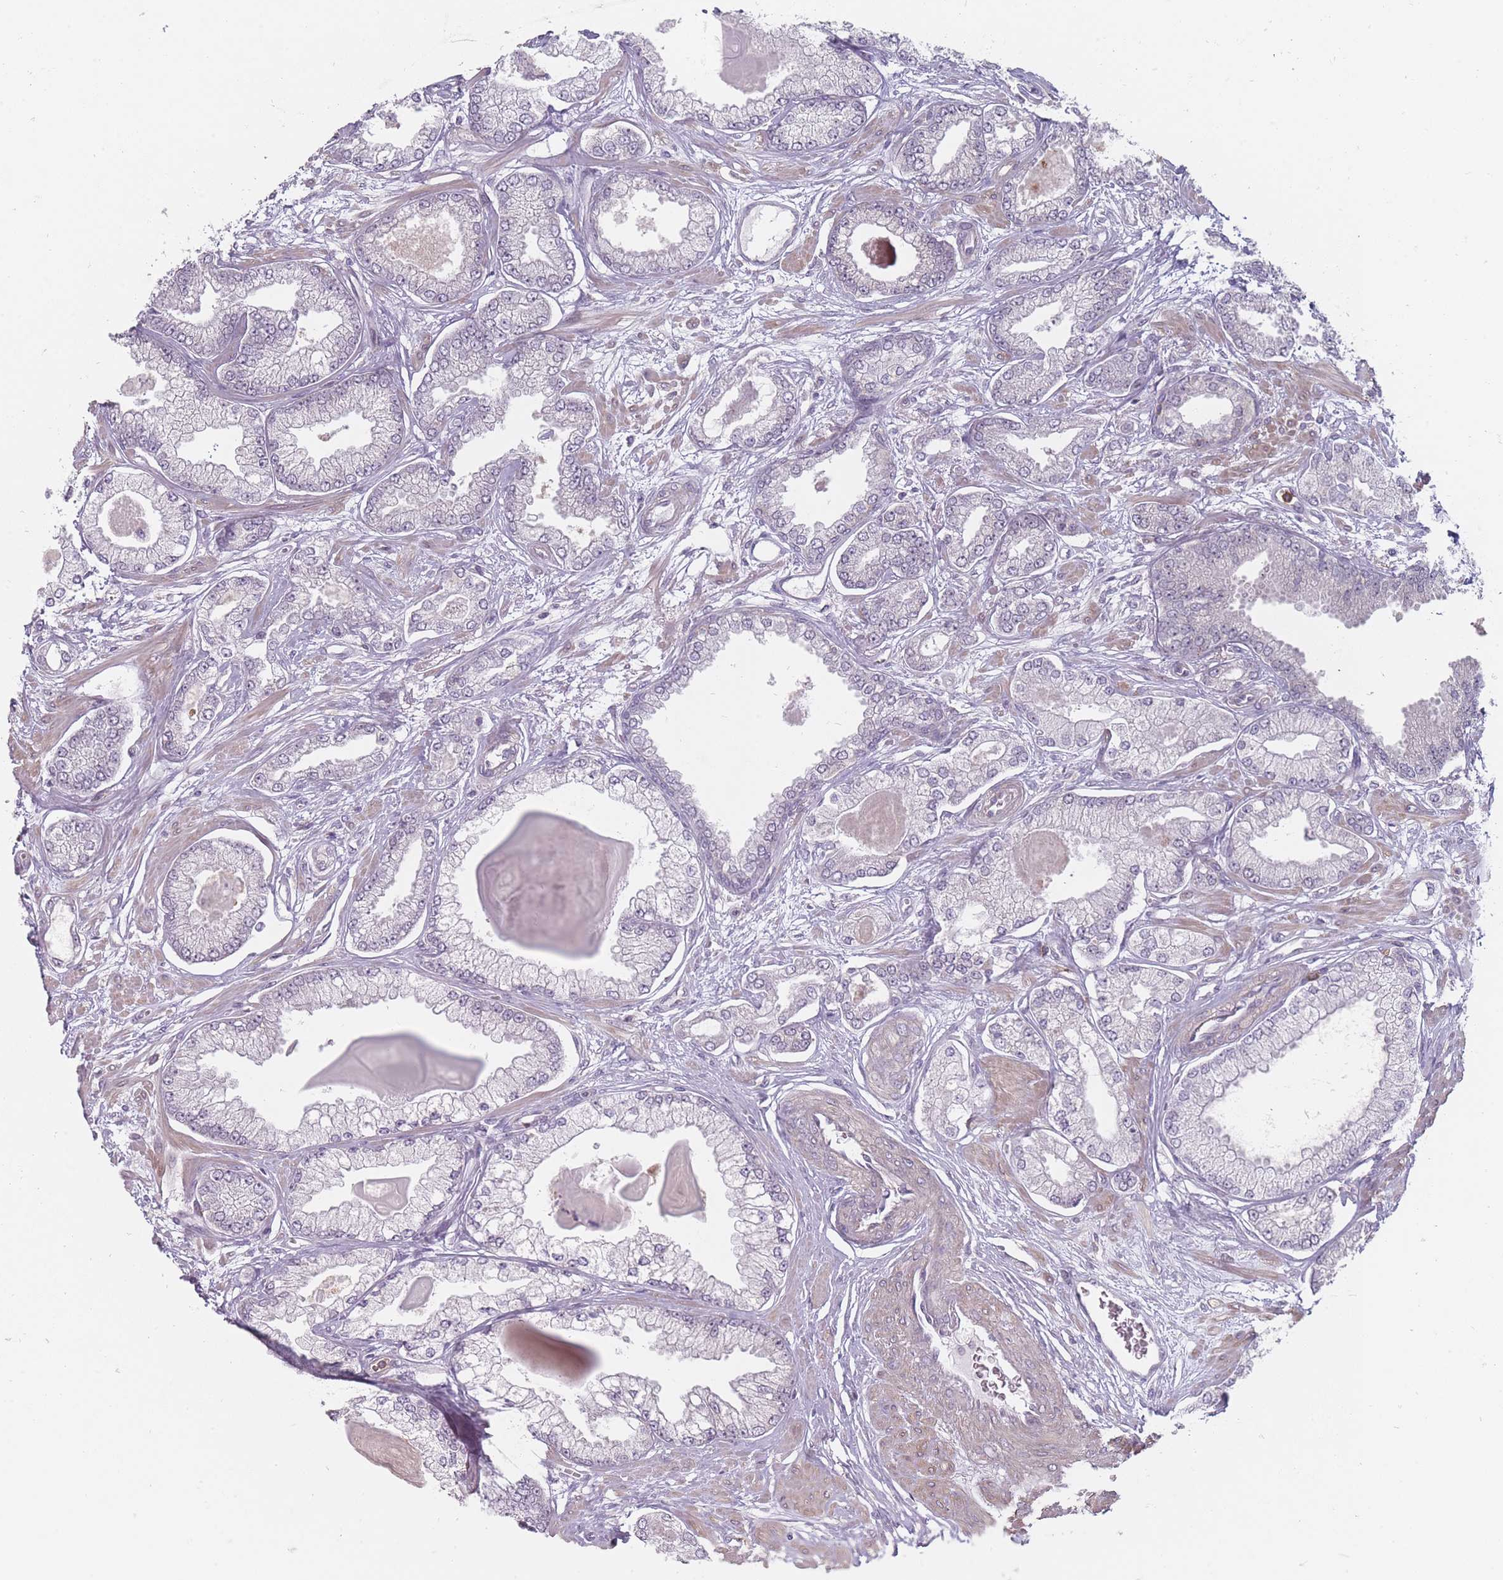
{"staining": {"intensity": "negative", "quantity": "none", "location": "none"}, "tissue": "prostate cancer", "cell_type": "Tumor cells", "image_type": "cancer", "snomed": [{"axis": "morphology", "description": "Adenocarcinoma, Low grade"}, {"axis": "topography", "description": "Prostate"}], "caption": "There is no significant staining in tumor cells of prostate adenocarcinoma (low-grade).", "gene": "PCDH12", "patient": {"sex": "male", "age": 64}}